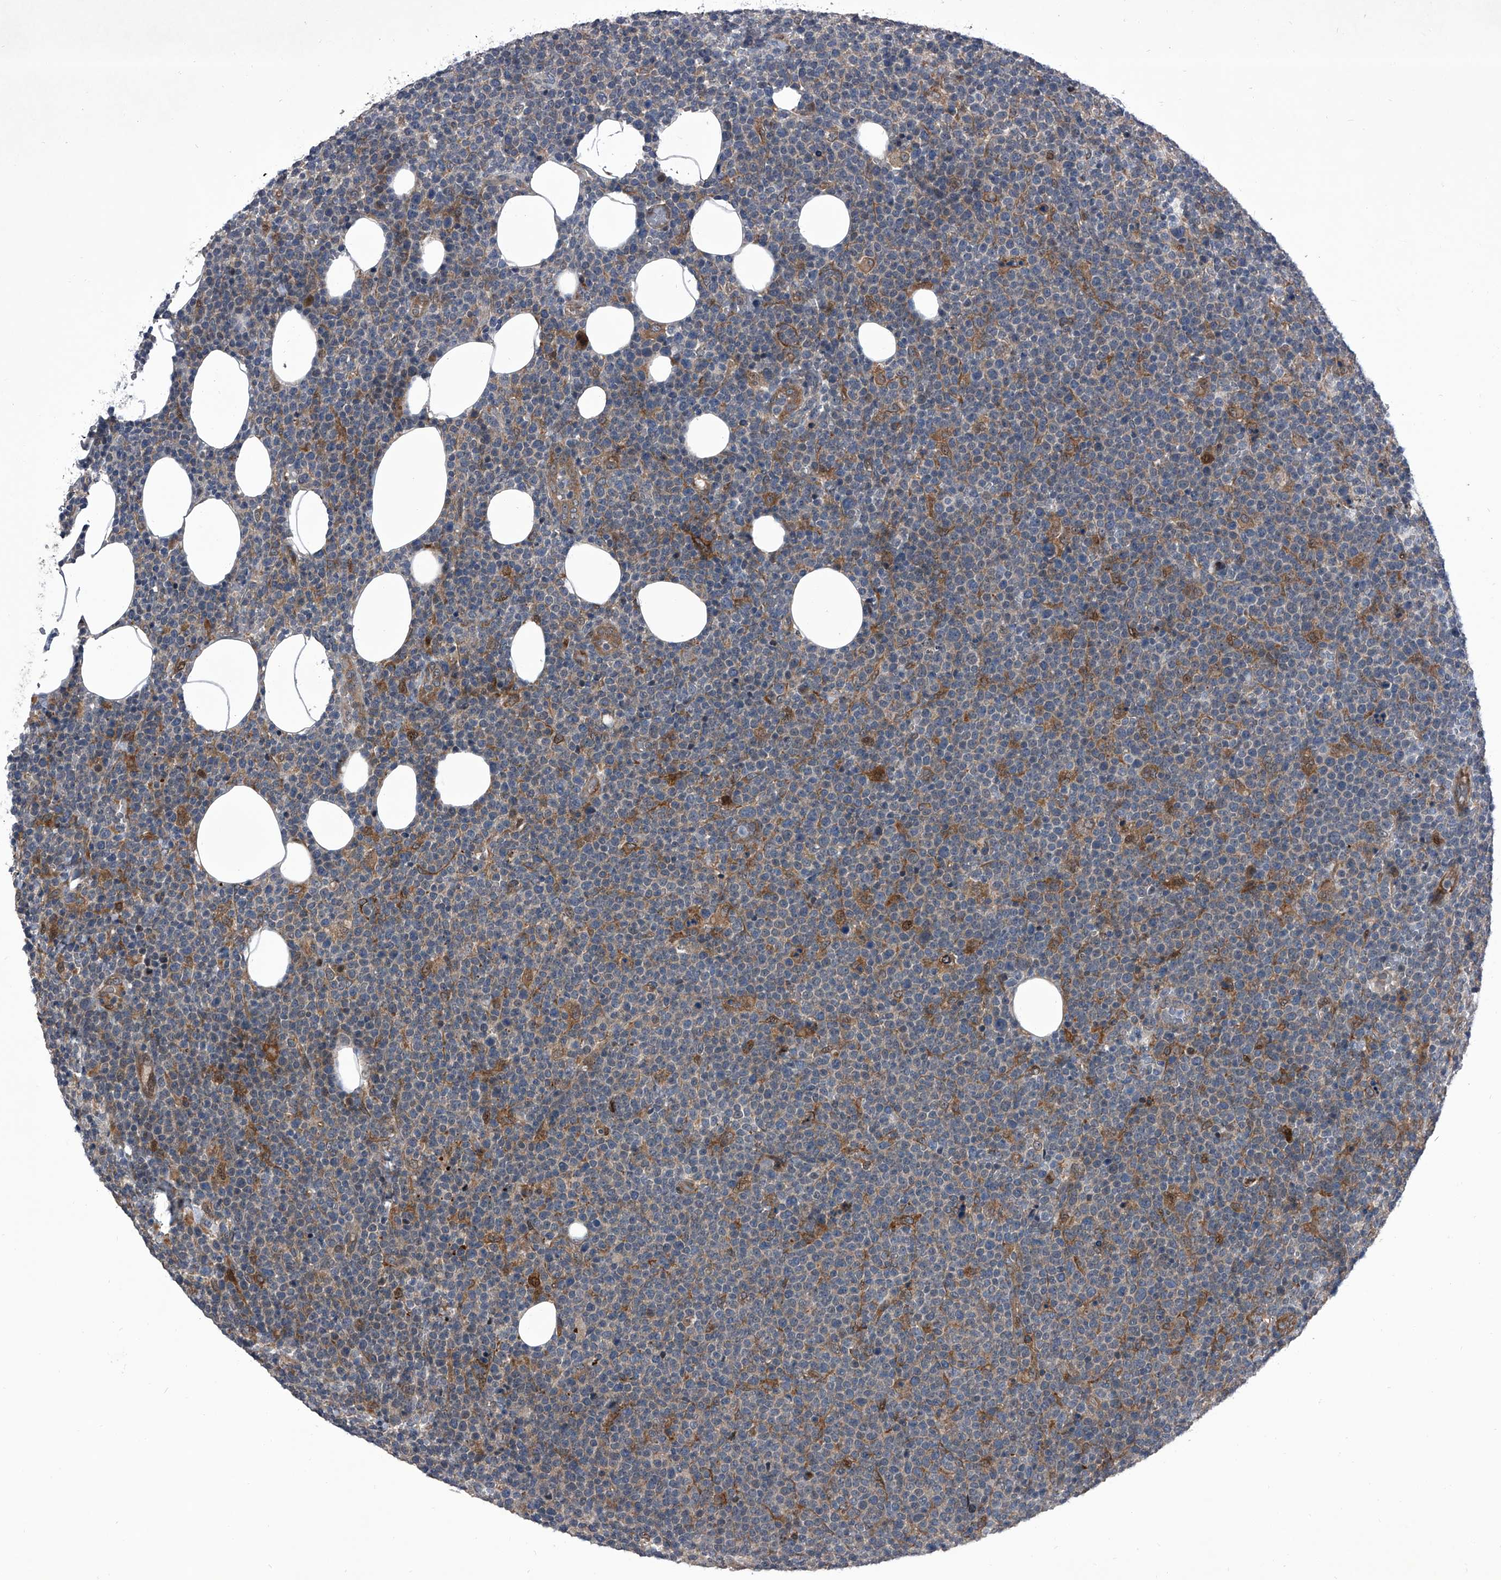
{"staining": {"intensity": "negative", "quantity": "none", "location": "none"}, "tissue": "lymphoma", "cell_type": "Tumor cells", "image_type": "cancer", "snomed": [{"axis": "morphology", "description": "Malignant lymphoma, non-Hodgkin's type, High grade"}, {"axis": "topography", "description": "Lymph node"}], "caption": "Immunohistochemistry of lymphoma displays no staining in tumor cells.", "gene": "ELK4", "patient": {"sex": "male", "age": 61}}